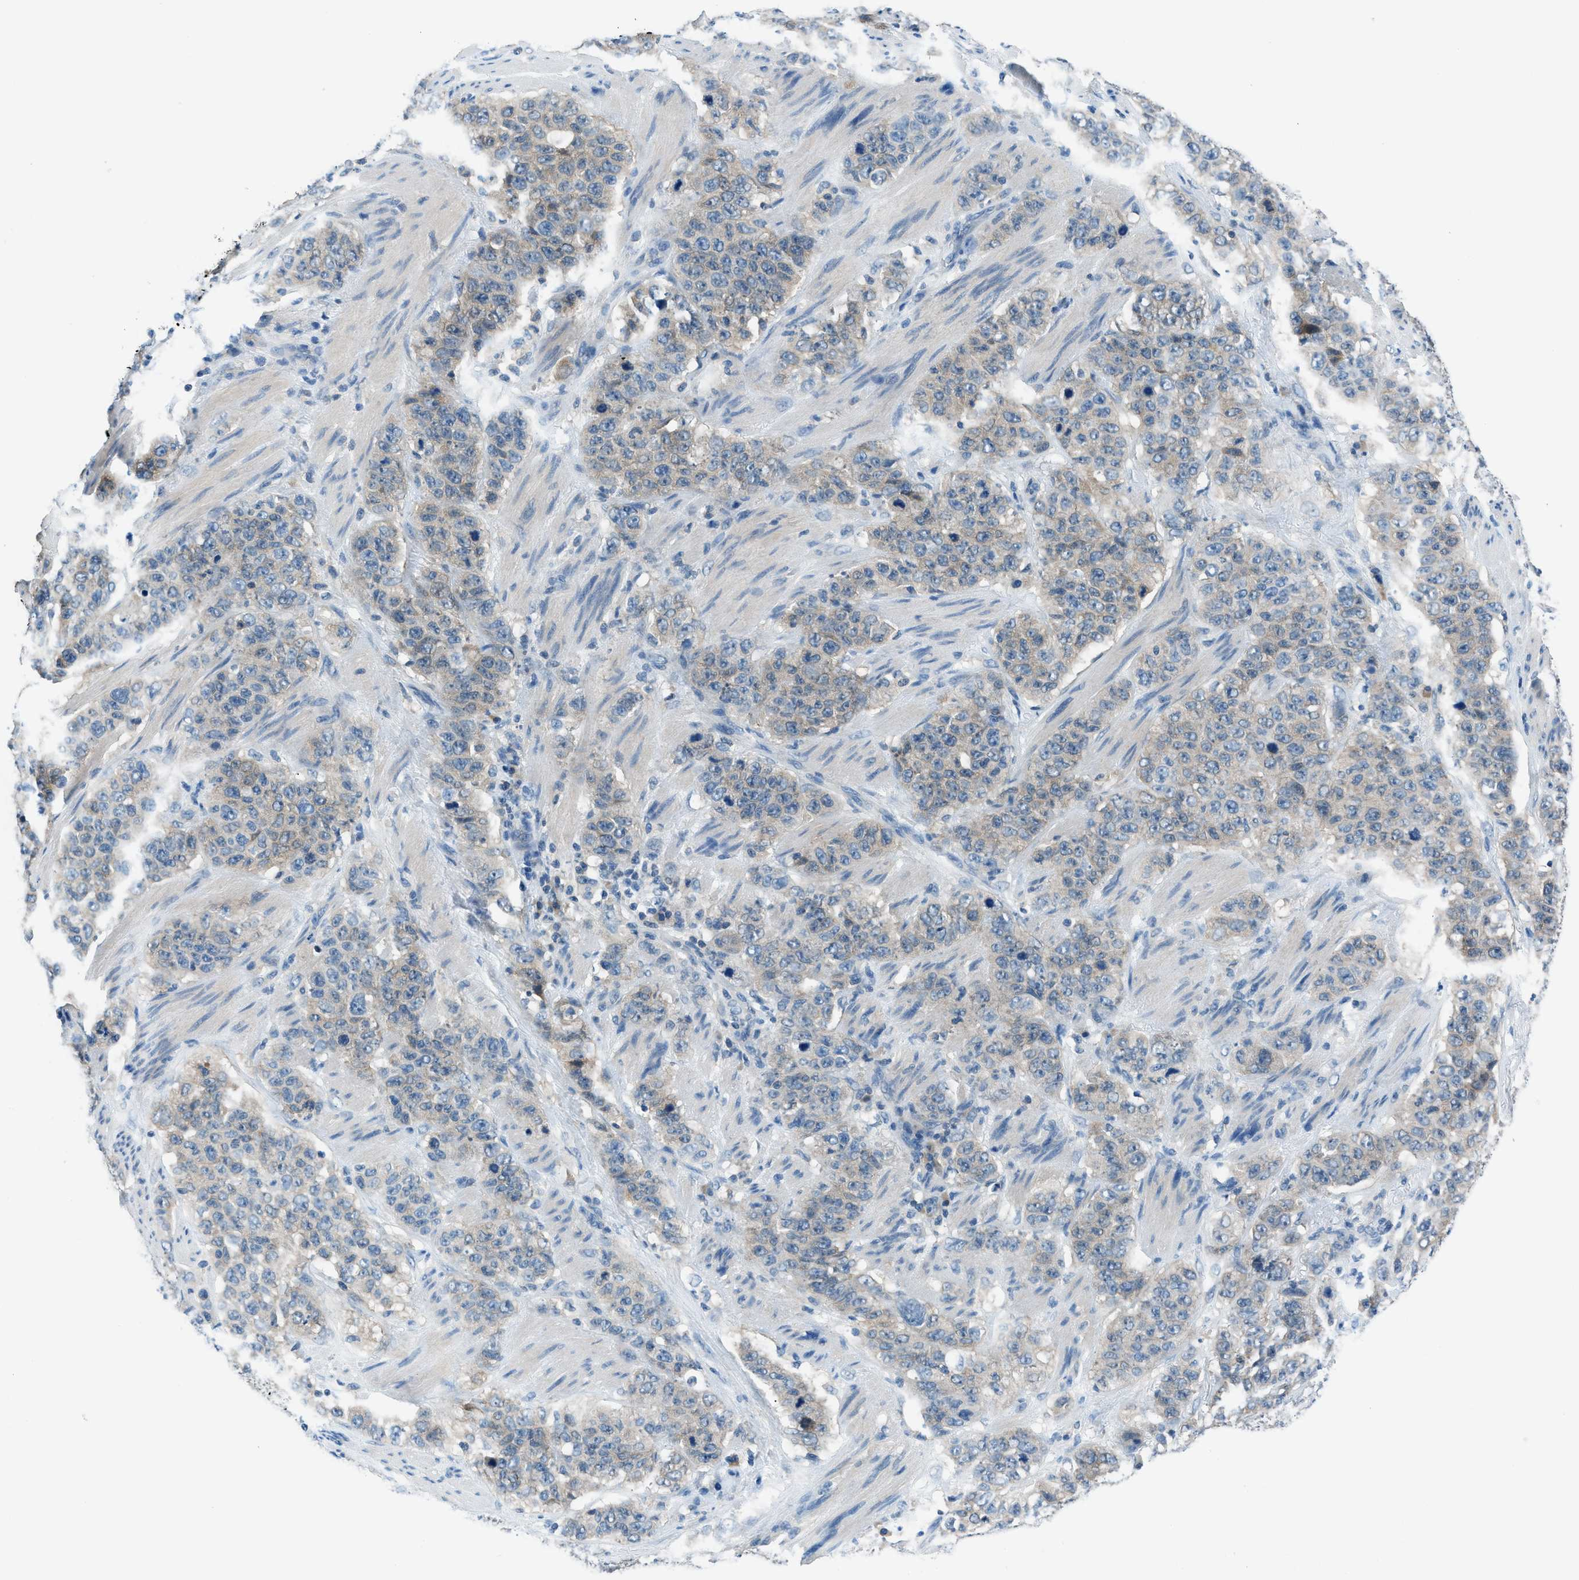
{"staining": {"intensity": "weak", "quantity": "<25%", "location": "cytoplasmic/membranous"}, "tissue": "stomach cancer", "cell_type": "Tumor cells", "image_type": "cancer", "snomed": [{"axis": "morphology", "description": "Adenocarcinoma, NOS"}, {"axis": "topography", "description": "Stomach"}], "caption": "An IHC photomicrograph of stomach cancer is shown. There is no staining in tumor cells of stomach cancer.", "gene": "ACP1", "patient": {"sex": "male", "age": 48}}